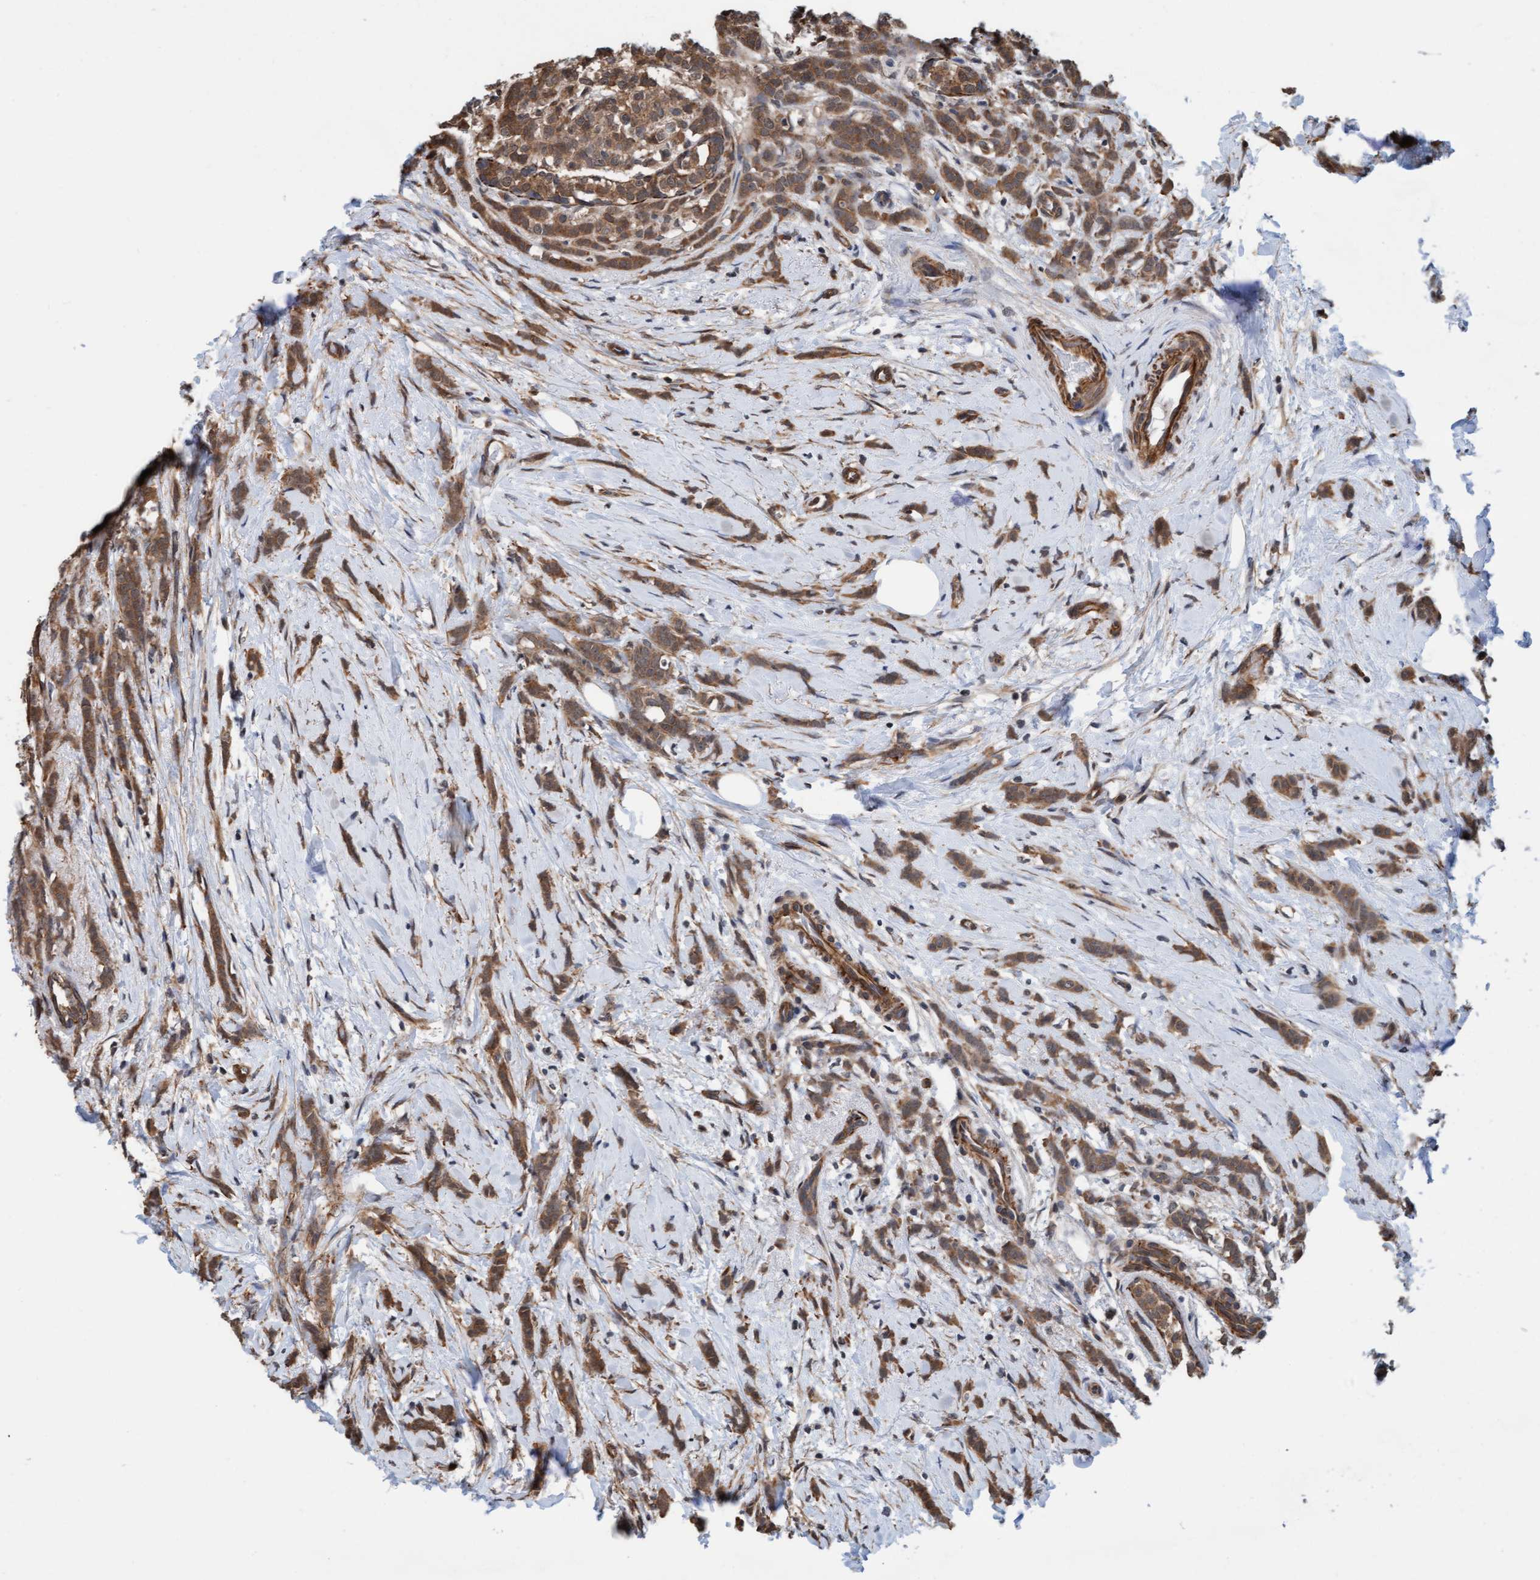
{"staining": {"intensity": "moderate", "quantity": ">75%", "location": "cytoplasmic/membranous"}, "tissue": "breast cancer", "cell_type": "Tumor cells", "image_type": "cancer", "snomed": [{"axis": "morphology", "description": "Lobular carcinoma, in situ"}, {"axis": "morphology", "description": "Lobular carcinoma"}, {"axis": "topography", "description": "Breast"}], "caption": "Breast cancer (lobular carcinoma in situ) stained with DAB (3,3'-diaminobenzidine) IHC exhibits medium levels of moderate cytoplasmic/membranous staining in approximately >75% of tumor cells. The protein of interest is stained brown, and the nuclei are stained in blue (DAB IHC with brightfield microscopy, high magnification).", "gene": "STXBP4", "patient": {"sex": "female", "age": 41}}